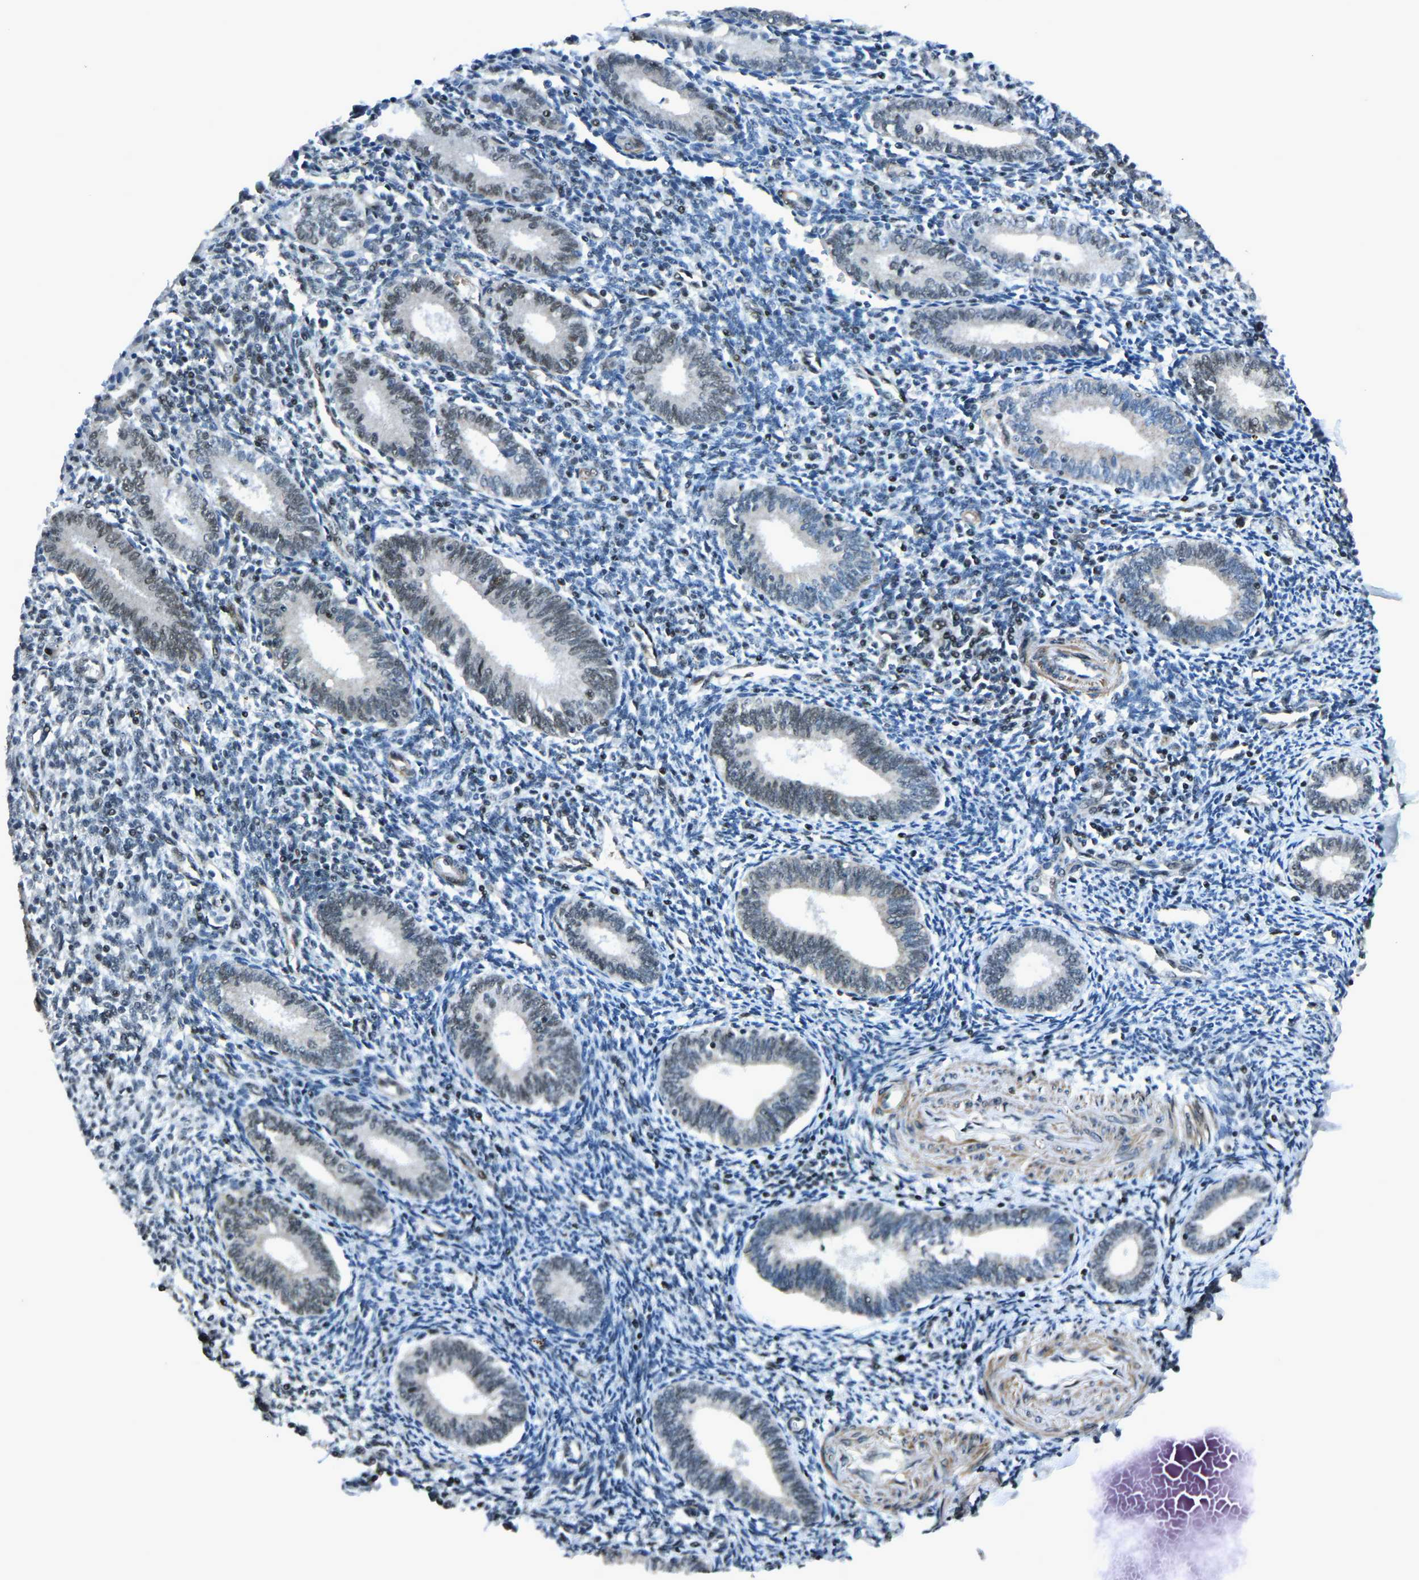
{"staining": {"intensity": "moderate", "quantity": "<25%", "location": "nuclear"}, "tissue": "endometrium", "cell_type": "Cells in endometrial stroma", "image_type": "normal", "snomed": [{"axis": "morphology", "description": "Normal tissue, NOS"}, {"axis": "topography", "description": "Endometrium"}], "caption": "DAB immunohistochemical staining of unremarkable human endometrium displays moderate nuclear protein expression in about <25% of cells in endometrial stroma.", "gene": "PRCC", "patient": {"sex": "female", "age": 41}}